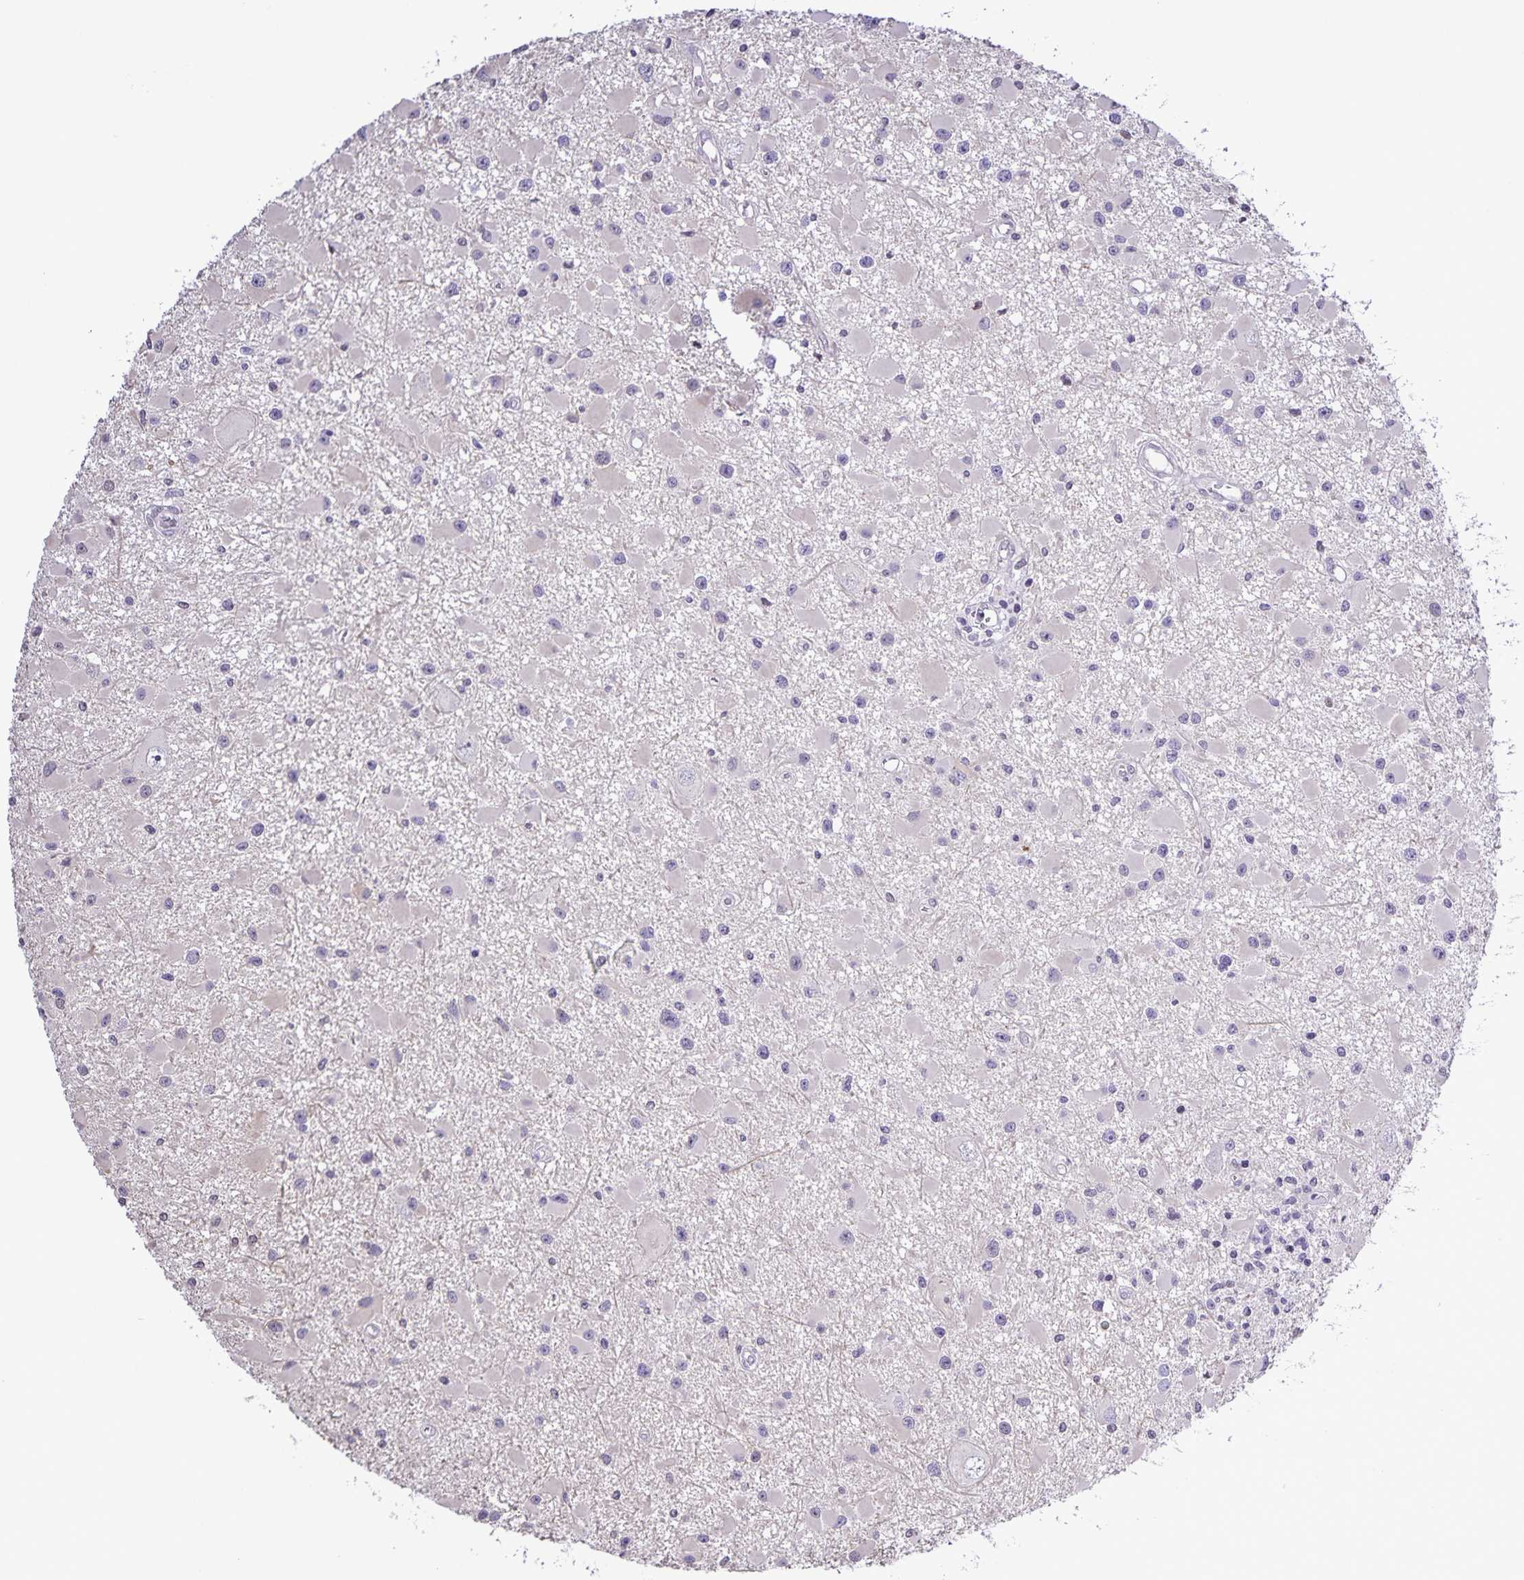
{"staining": {"intensity": "negative", "quantity": "none", "location": "none"}, "tissue": "glioma", "cell_type": "Tumor cells", "image_type": "cancer", "snomed": [{"axis": "morphology", "description": "Glioma, malignant, High grade"}, {"axis": "topography", "description": "Brain"}], "caption": "IHC image of malignant glioma (high-grade) stained for a protein (brown), which displays no expression in tumor cells.", "gene": "ONECUT2", "patient": {"sex": "male", "age": 54}}